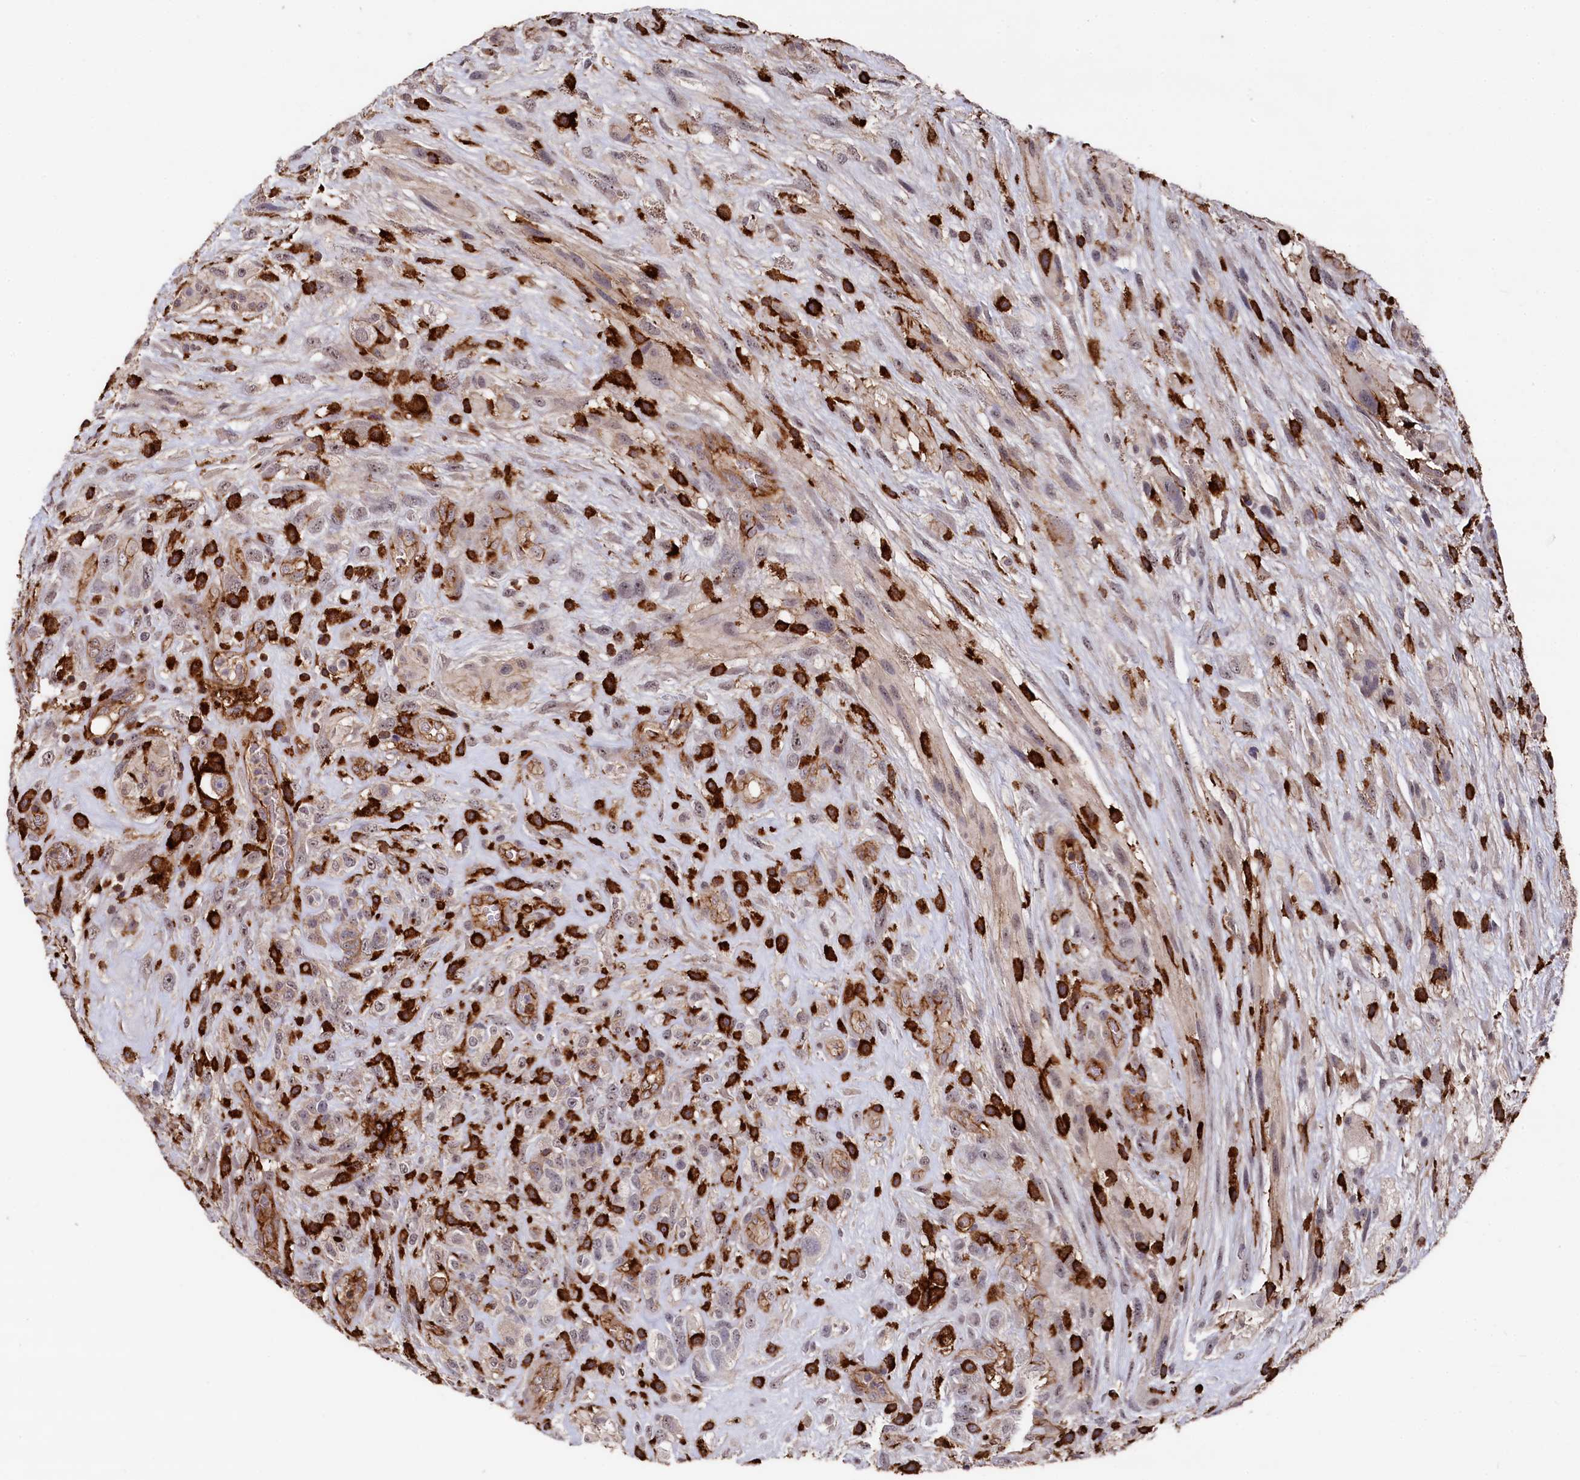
{"staining": {"intensity": "negative", "quantity": "none", "location": "none"}, "tissue": "glioma", "cell_type": "Tumor cells", "image_type": "cancer", "snomed": [{"axis": "morphology", "description": "Glioma, malignant, High grade"}, {"axis": "topography", "description": "Brain"}], "caption": "Tumor cells are negative for brown protein staining in glioma. (Stains: DAB immunohistochemistry (IHC) with hematoxylin counter stain, Microscopy: brightfield microscopy at high magnification).", "gene": "PLEKHO2", "patient": {"sex": "male", "age": 61}}